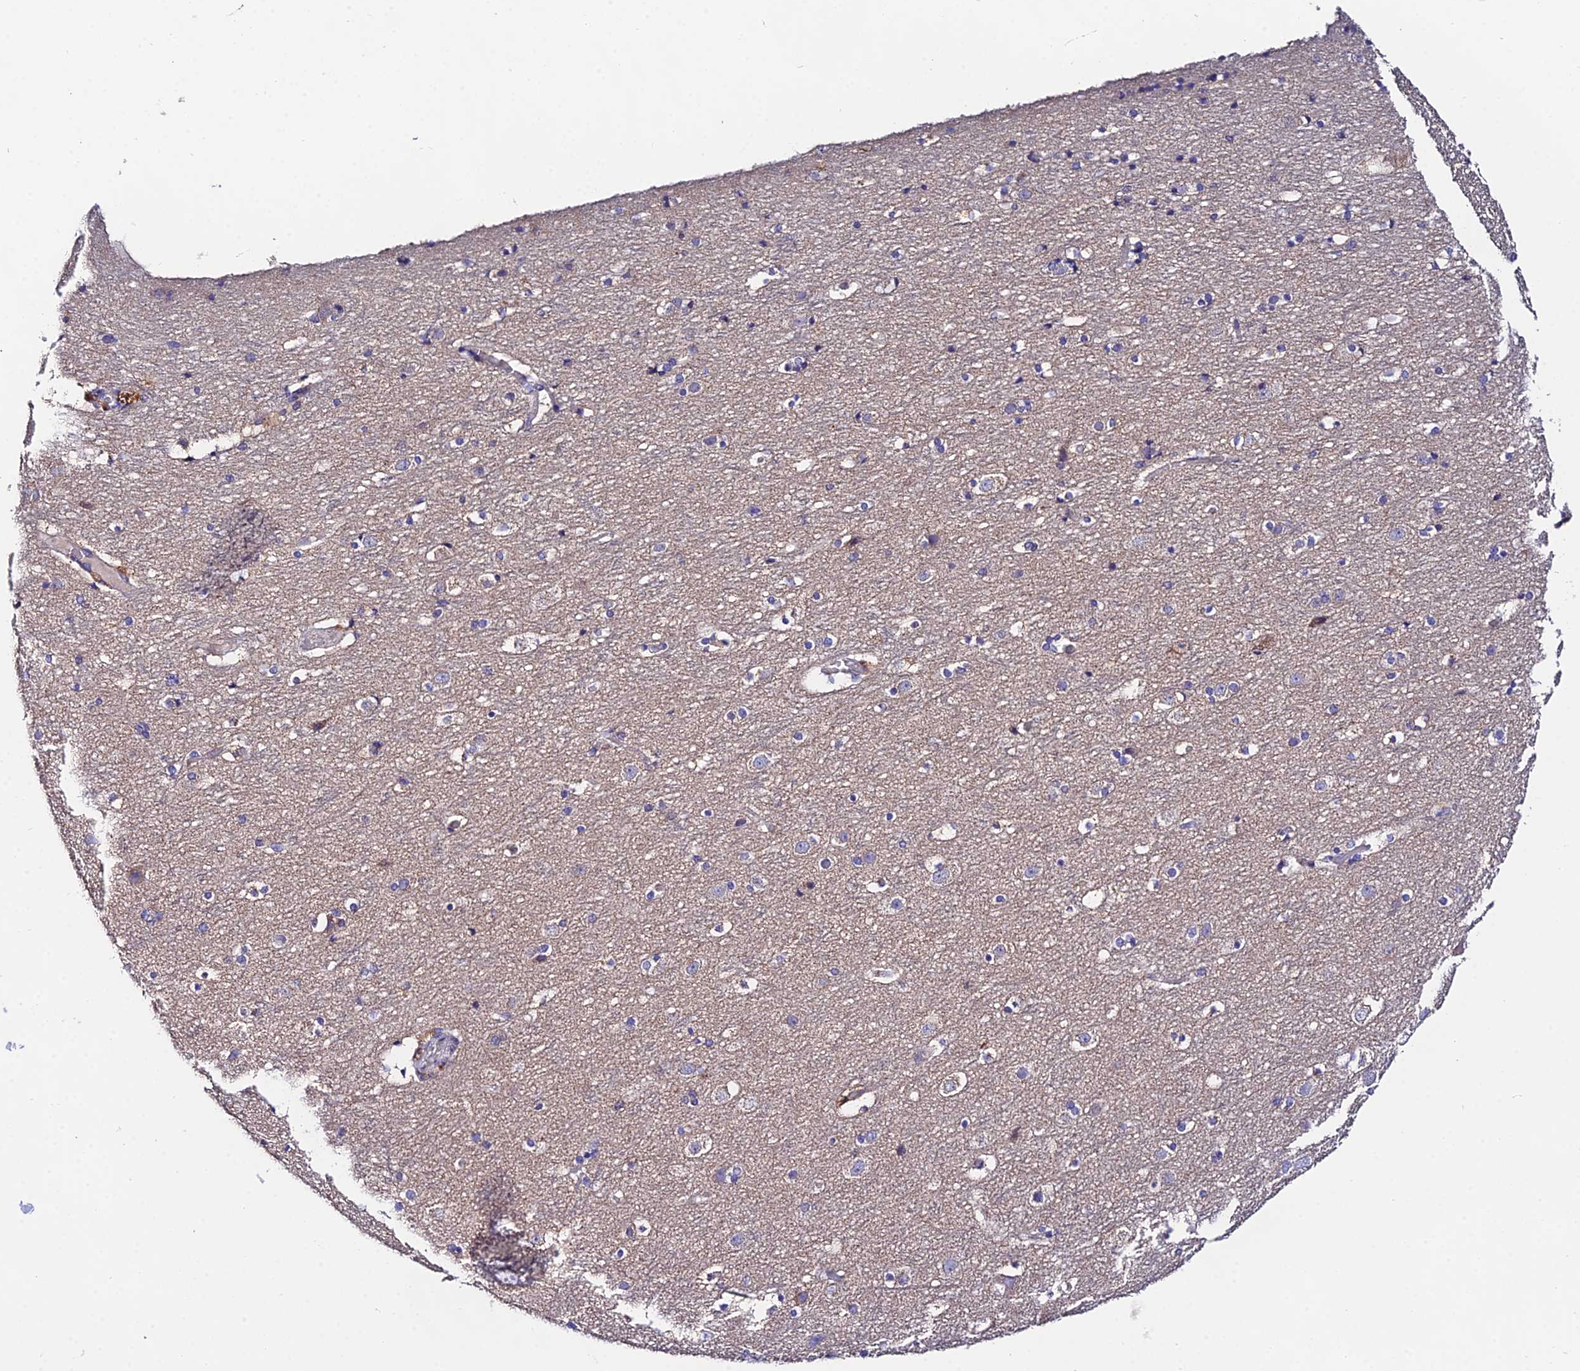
{"staining": {"intensity": "weak", "quantity": "25%-75%", "location": "cytoplasmic/membranous"}, "tissue": "cerebral cortex", "cell_type": "Endothelial cells", "image_type": "normal", "snomed": [{"axis": "morphology", "description": "Normal tissue, NOS"}, {"axis": "topography", "description": "Cerebral cortex"}], "caption": "This histopathology image exhibits immunohistochemistry (IHC) staining of unremarkable human cerebral cortex, with low weak cytoplasmic/membranous expression in approximately 25%-75% of endothelial cells.", "gene": "PPP2R2A", "patient": {"sex": "male", "age": 45}}